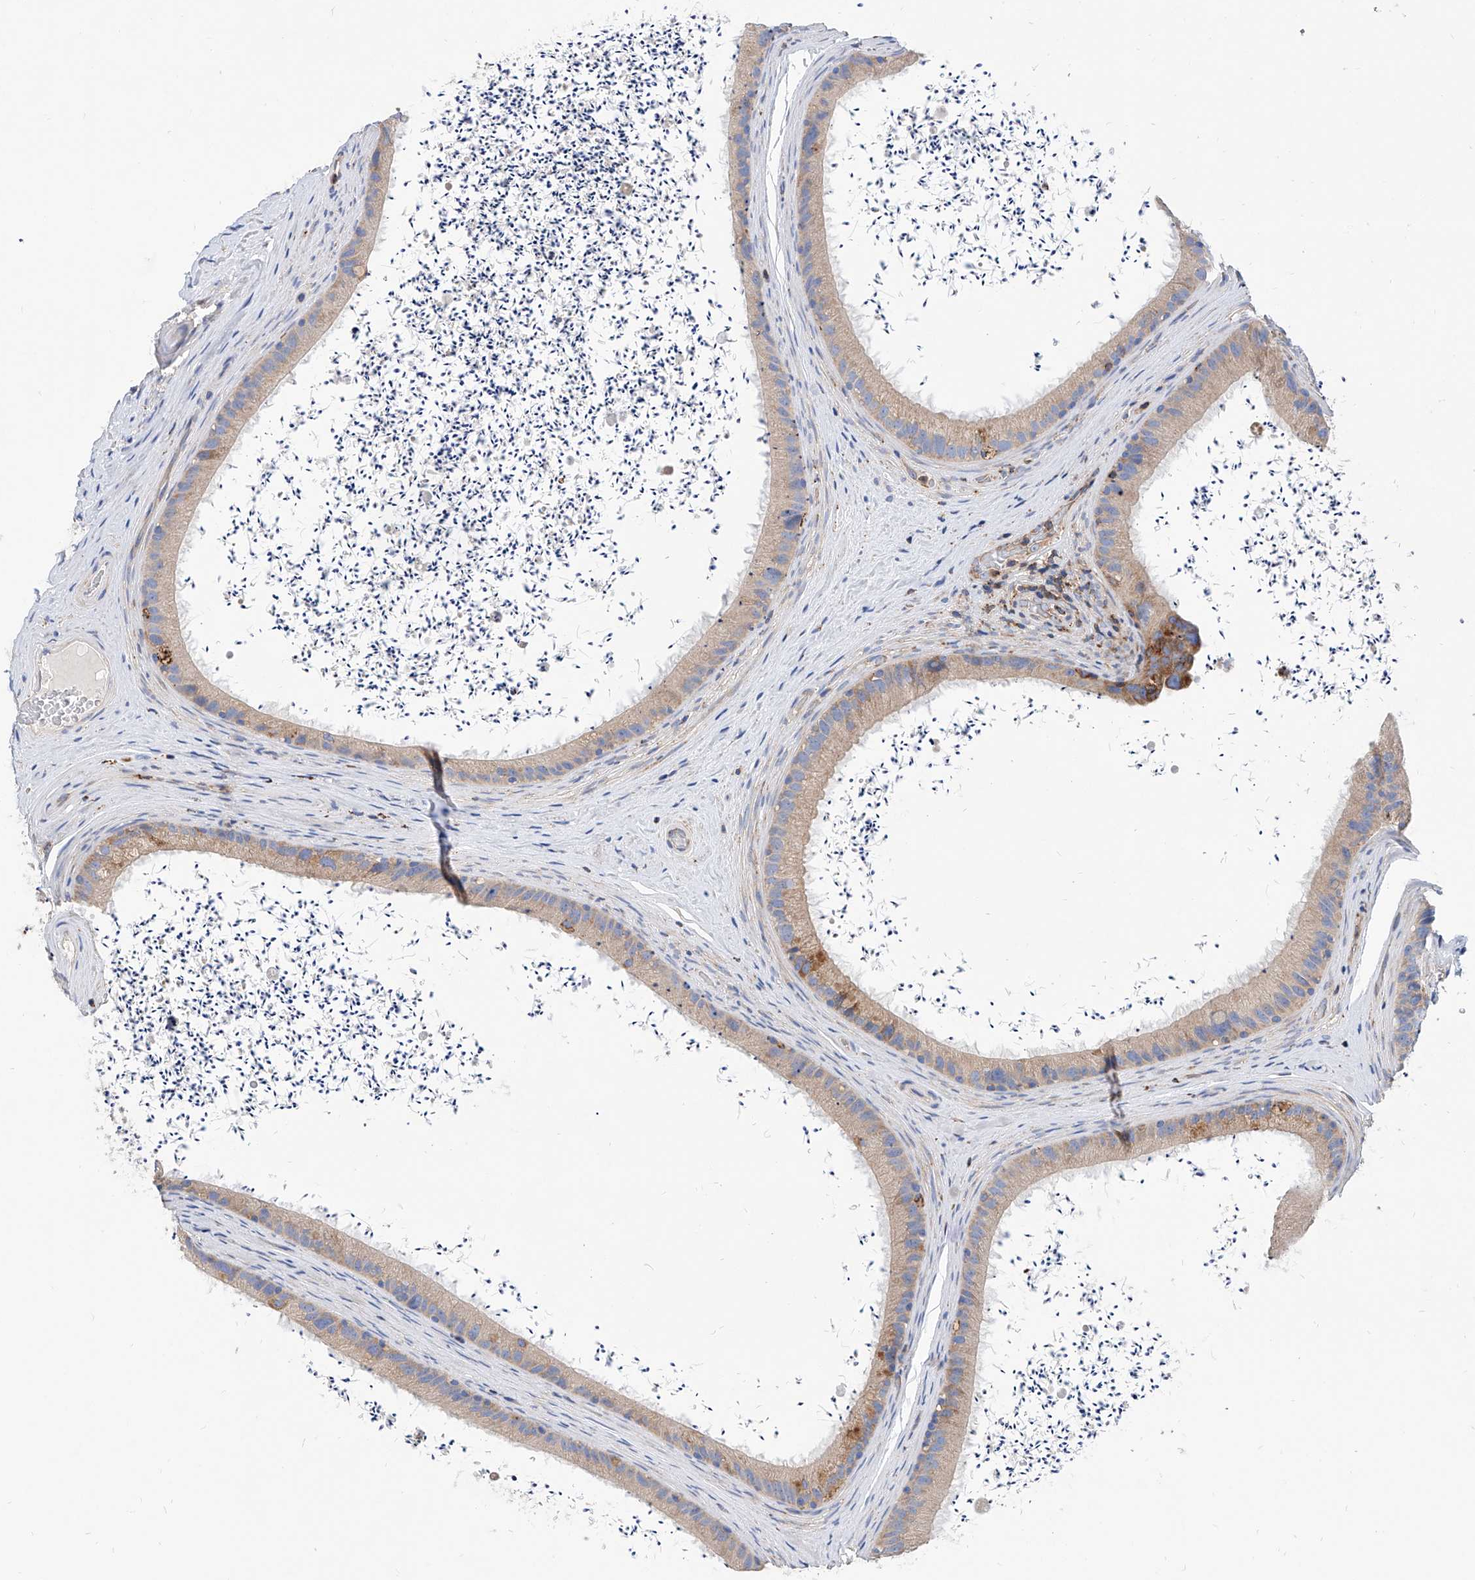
{"staining": {"intensity": "weak", "quantity": "25%-75%", "location": "cytoplasmic/membranous"}, "tissue": "epididymis", "cell_type": "Glandular cells", "image_type": "normal", "snomed": [{"axis": "morphology", "description": "Normal tissue, NOS"}, {"axis": "topography", "description": "Epididymis, spermatic cord, NOS"}], "caption": "Protein expression analysis of normal human epididymis reveals weak cytoplasmic/membranous positivity in about 25%-75% of glandular cells.", "gene": "CPNE5", "patient": {"sex": "male", "age": 50}}